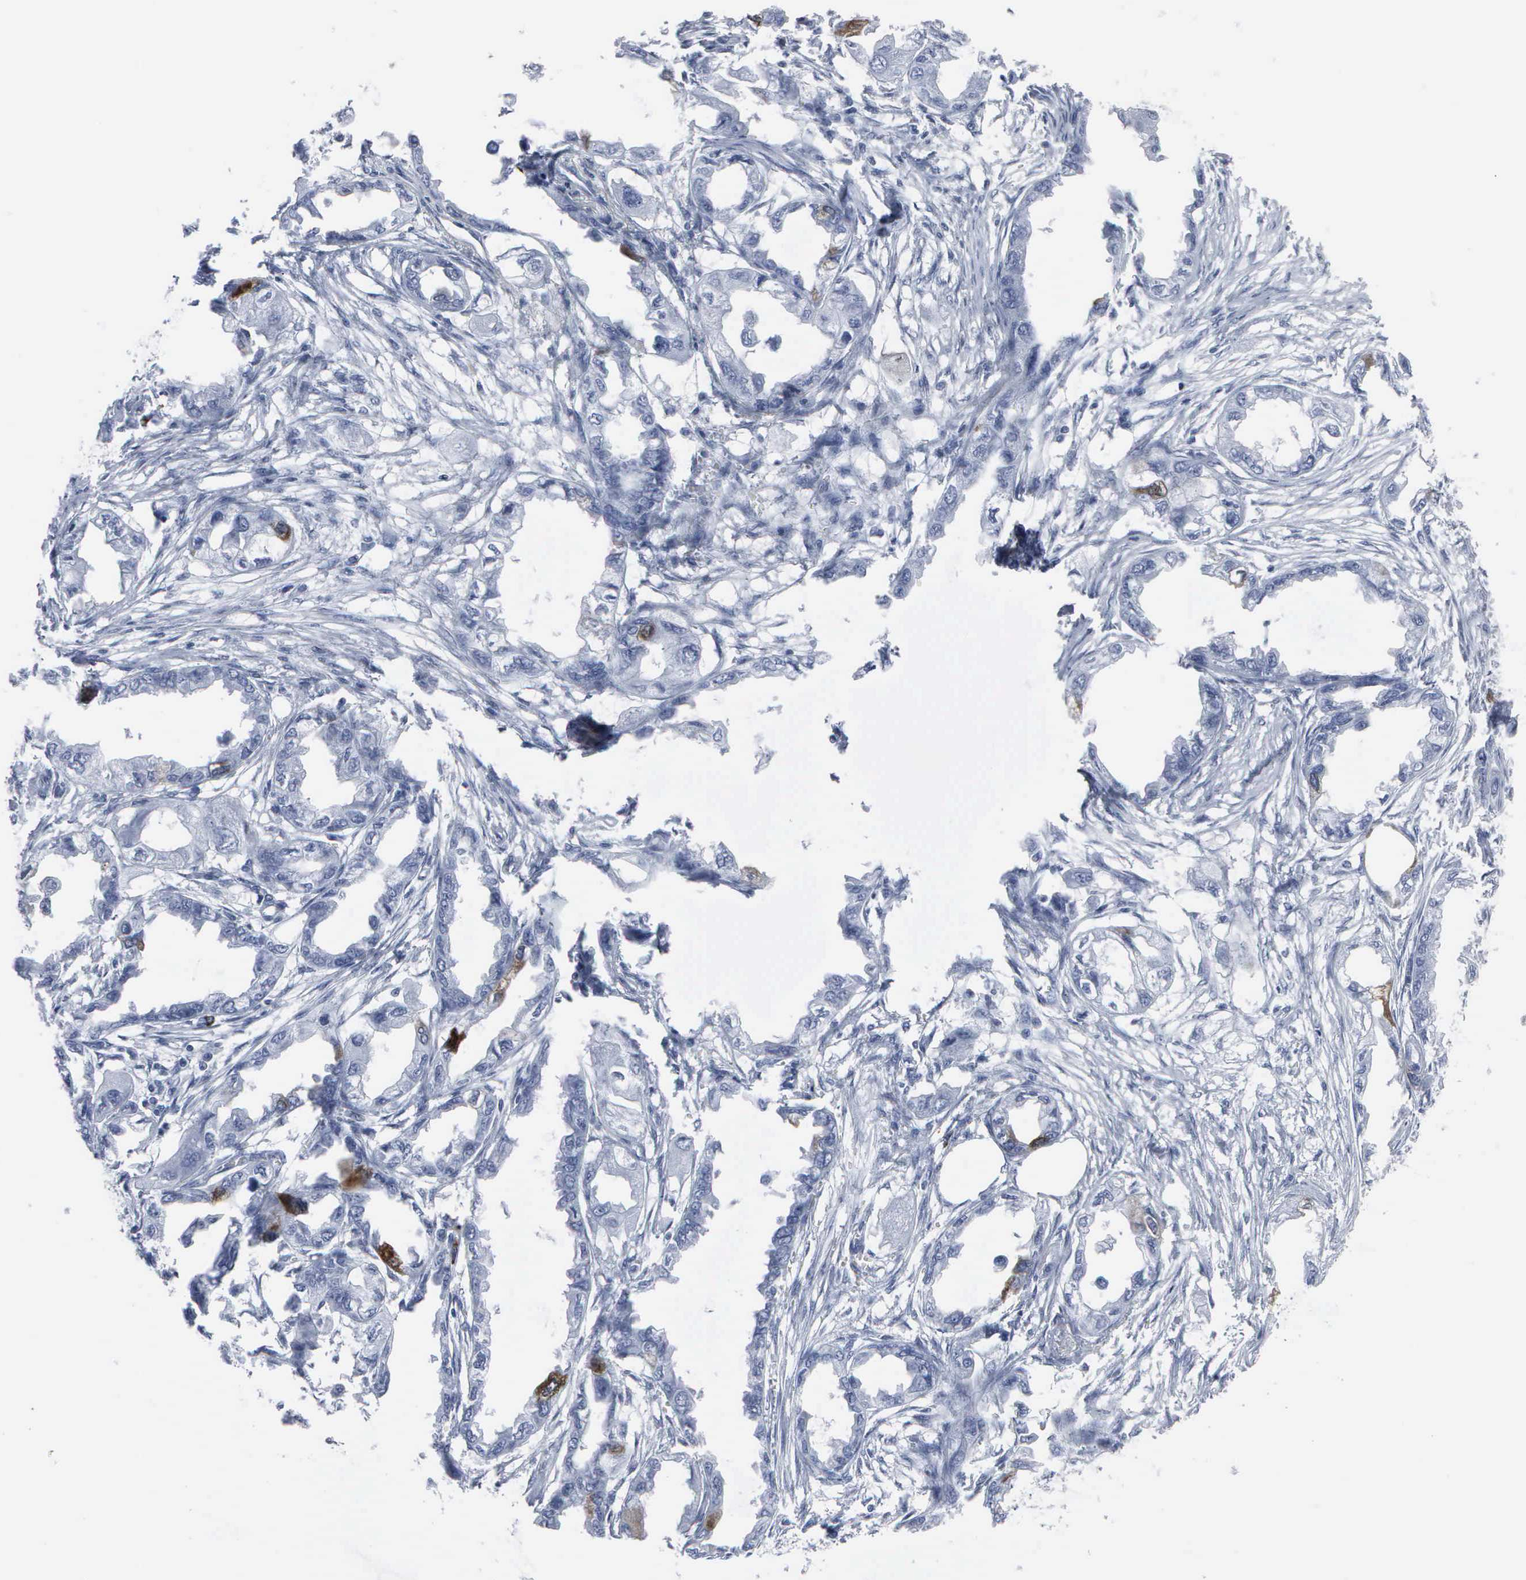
{"staining": {"intensity": "strong", "quantity": "<25%", "location": "cytoplasmic/membranous,nuclear"}, "tissue": "endometrial cancer", "cell_type": "Tumor cells", "image_type": "cancer", "snomed": [{"axis": "morphology", "description": "Adenocarcinoma, NOS"}, {"axis": "topography", "description": "Endometrium"}], "caption": "Protein expression analysis of human endometrial adenocarcinoma reveals strong cytoplasmic/membranous and nuclear staining in about <25% of tumor cells.", "gene": "CCNB1", "patient": {"sex": "female", "age": 67}}